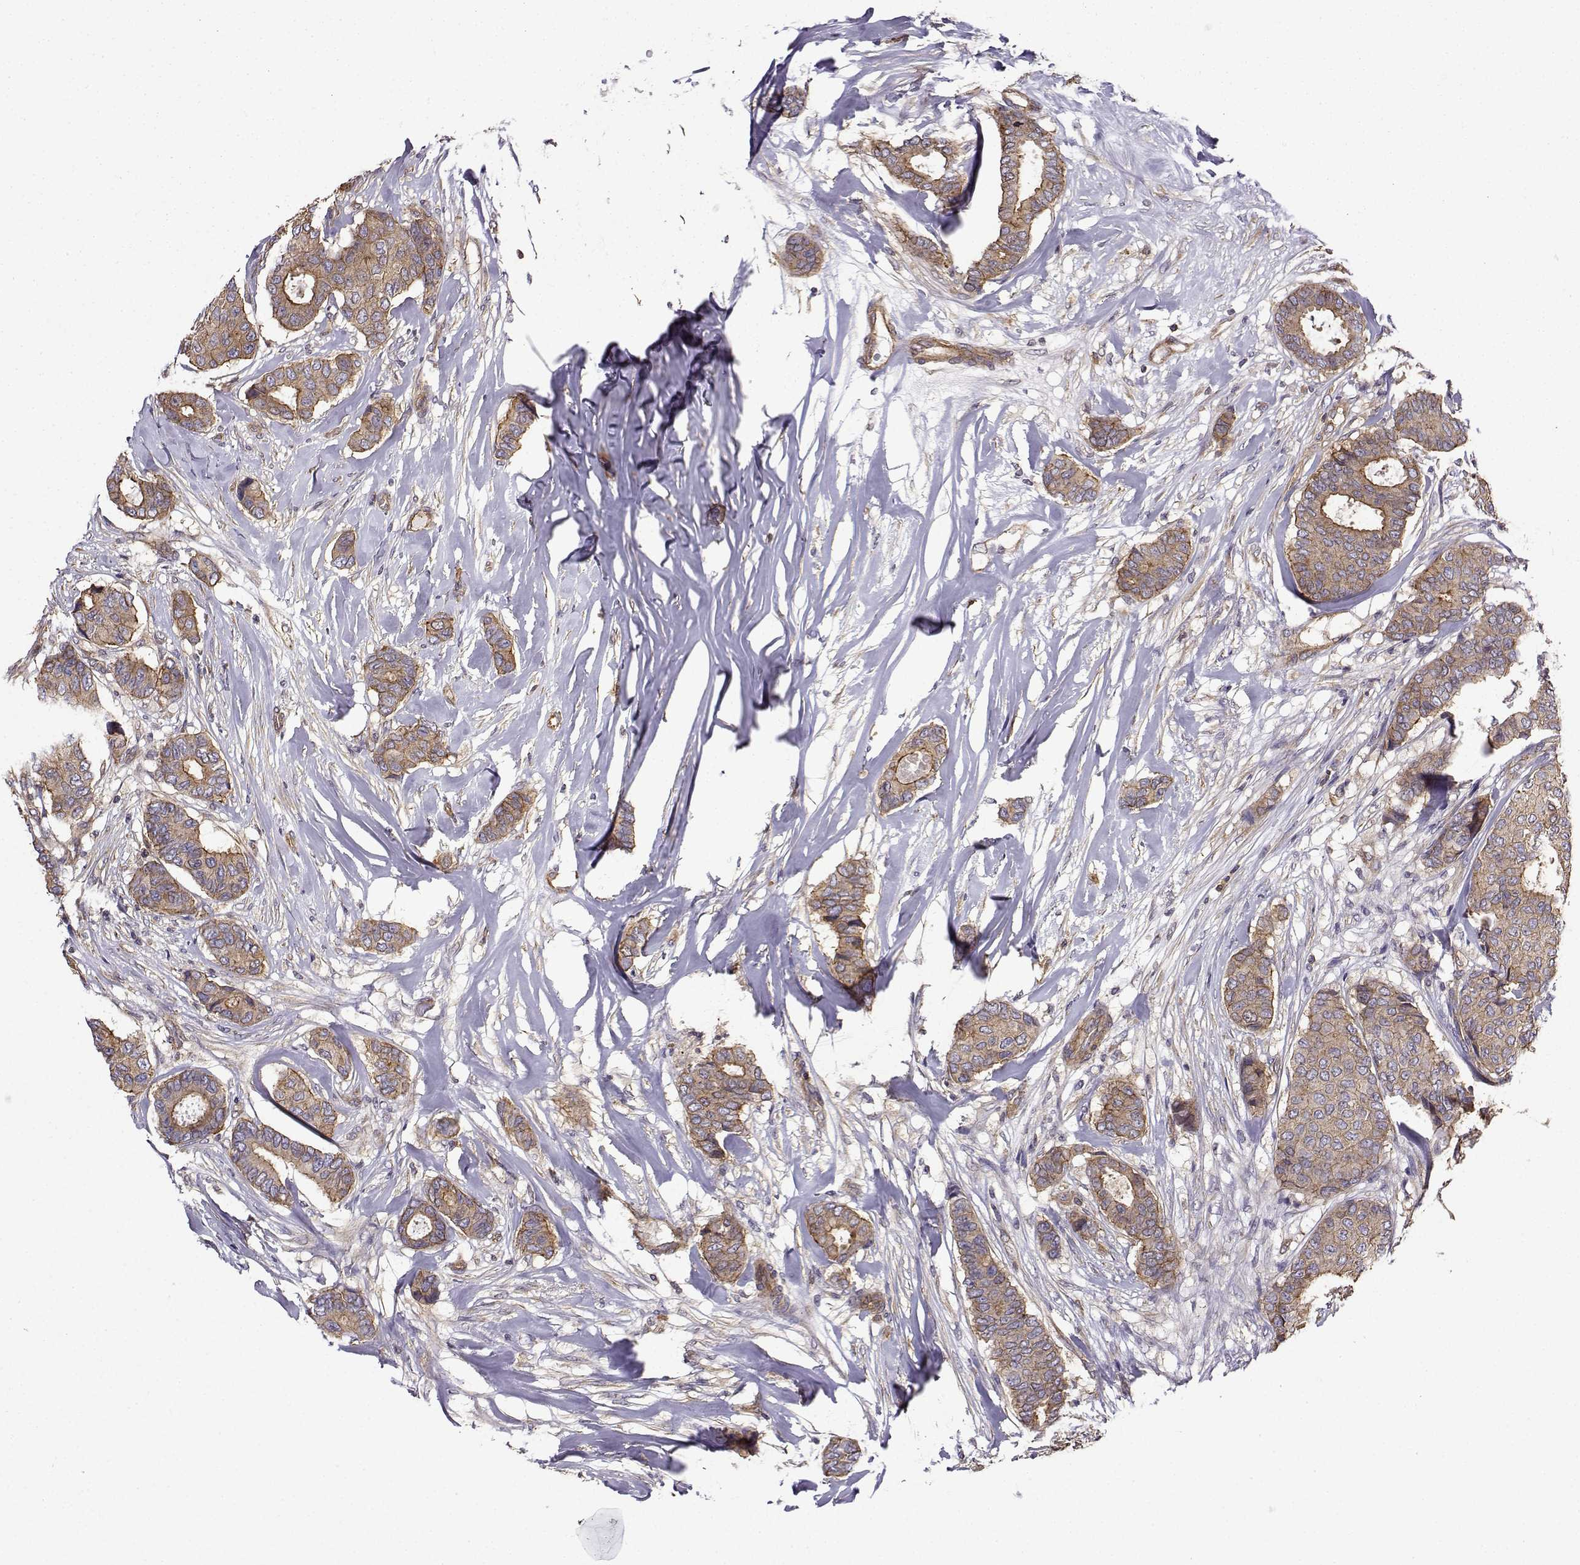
{"staining": {"intensity": "strong", "quantity": "<25%", "location": "cytoplasmic/membranous"}, "tissue": "breast cancer", "cell_type": "Tumor cells", "image_type": "cancer", "snomed": [{"axis": "morphology", "description": "Duct carcinoma"}, {"axis": "topography", "description": "Breast"}], "caption": "Breast cancer tissue reveals strong cytoplasmic/membranous positivity in approximately <25% of tumor cells, visualized by immunohistochemistry.", "gene": "ITGB8", "patient": {"sex": "female", "age": 75}}